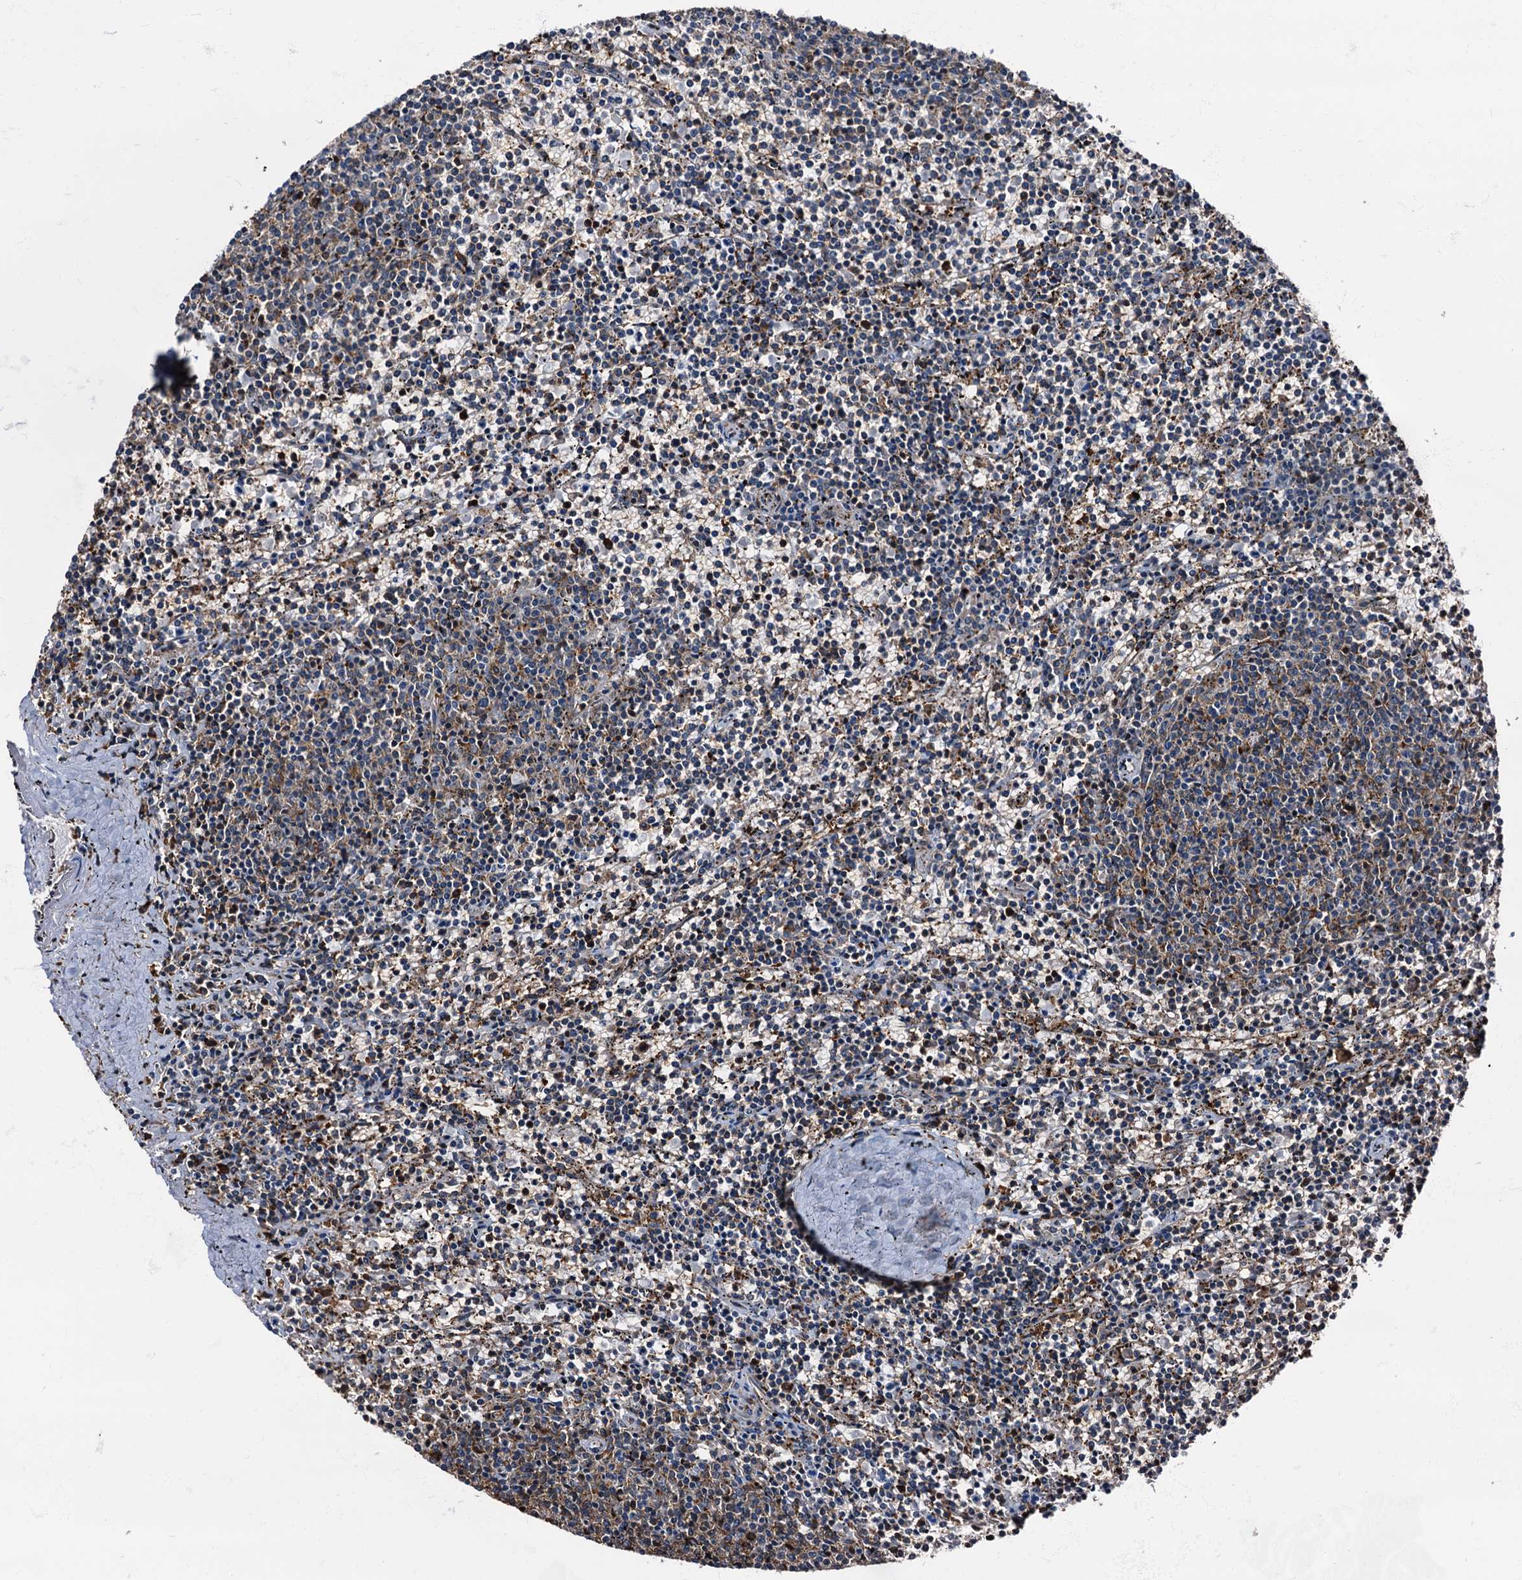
{"staining": {"intensity": "moderate", "quantity": "25%-75%", "location": "cytoplasmic/membranous"}, "tissue": "lymphoma", "cell_type": "Tumor cells", "image_type": "cancer", "snomed": [{"axis": "morphology", "description": "Malignant lymphoma, non-Hodgkin's type, Low grade"}, {"axis": "topography", "description": "Spleen"}], "caption": "Low-grade malignant lymphoma, non-Hodgkin's type tissue reveals moderate cytoplasmic/membranous expression in about 25%-75% of tumor cells, visualized by immunohistochemistry.", "gene": "ATP2C1", "patient": {"sex": "female", "age": 50}}